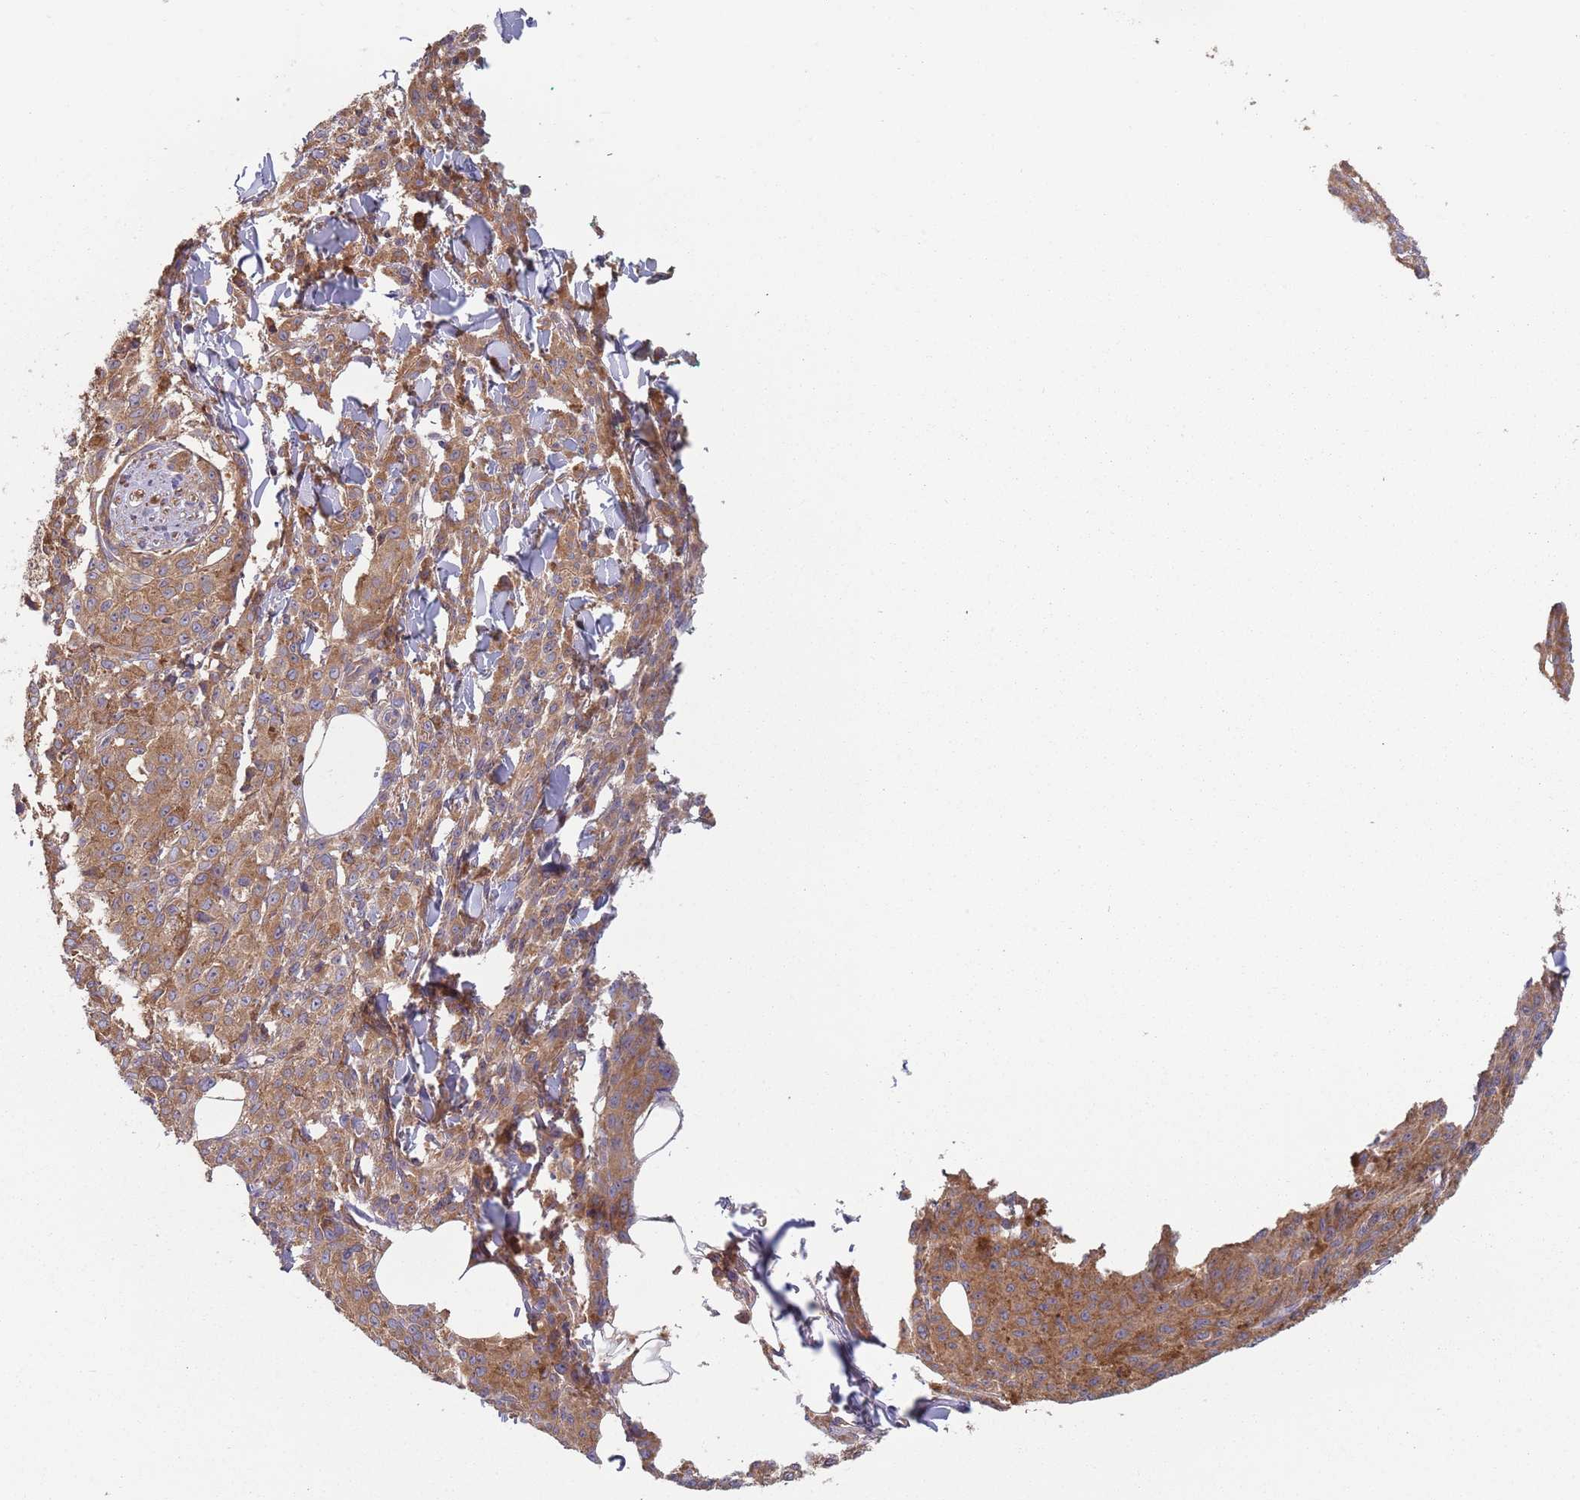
{"staining": {"intensity": "moderate", "quantity": ">75%", "location": "cytoplasmic/membranous"}, "tissue": "melanoma", "cell_type": "Tumor cells", "image_type": "cancer", "snomed": [{"axis": "morphology", "description": "Malignant melanoma, NOS"}, {"axis": "topography", "description": "Skin"}], "caption": "A micrograph showing moderate cytoplasmic/membranous positivity in about >75% of tumor cells in melanoma, as visualized by brown immunohistochemical staining.", "gene": "GDI2", "patient": {"sex": "female", "age": 52}}